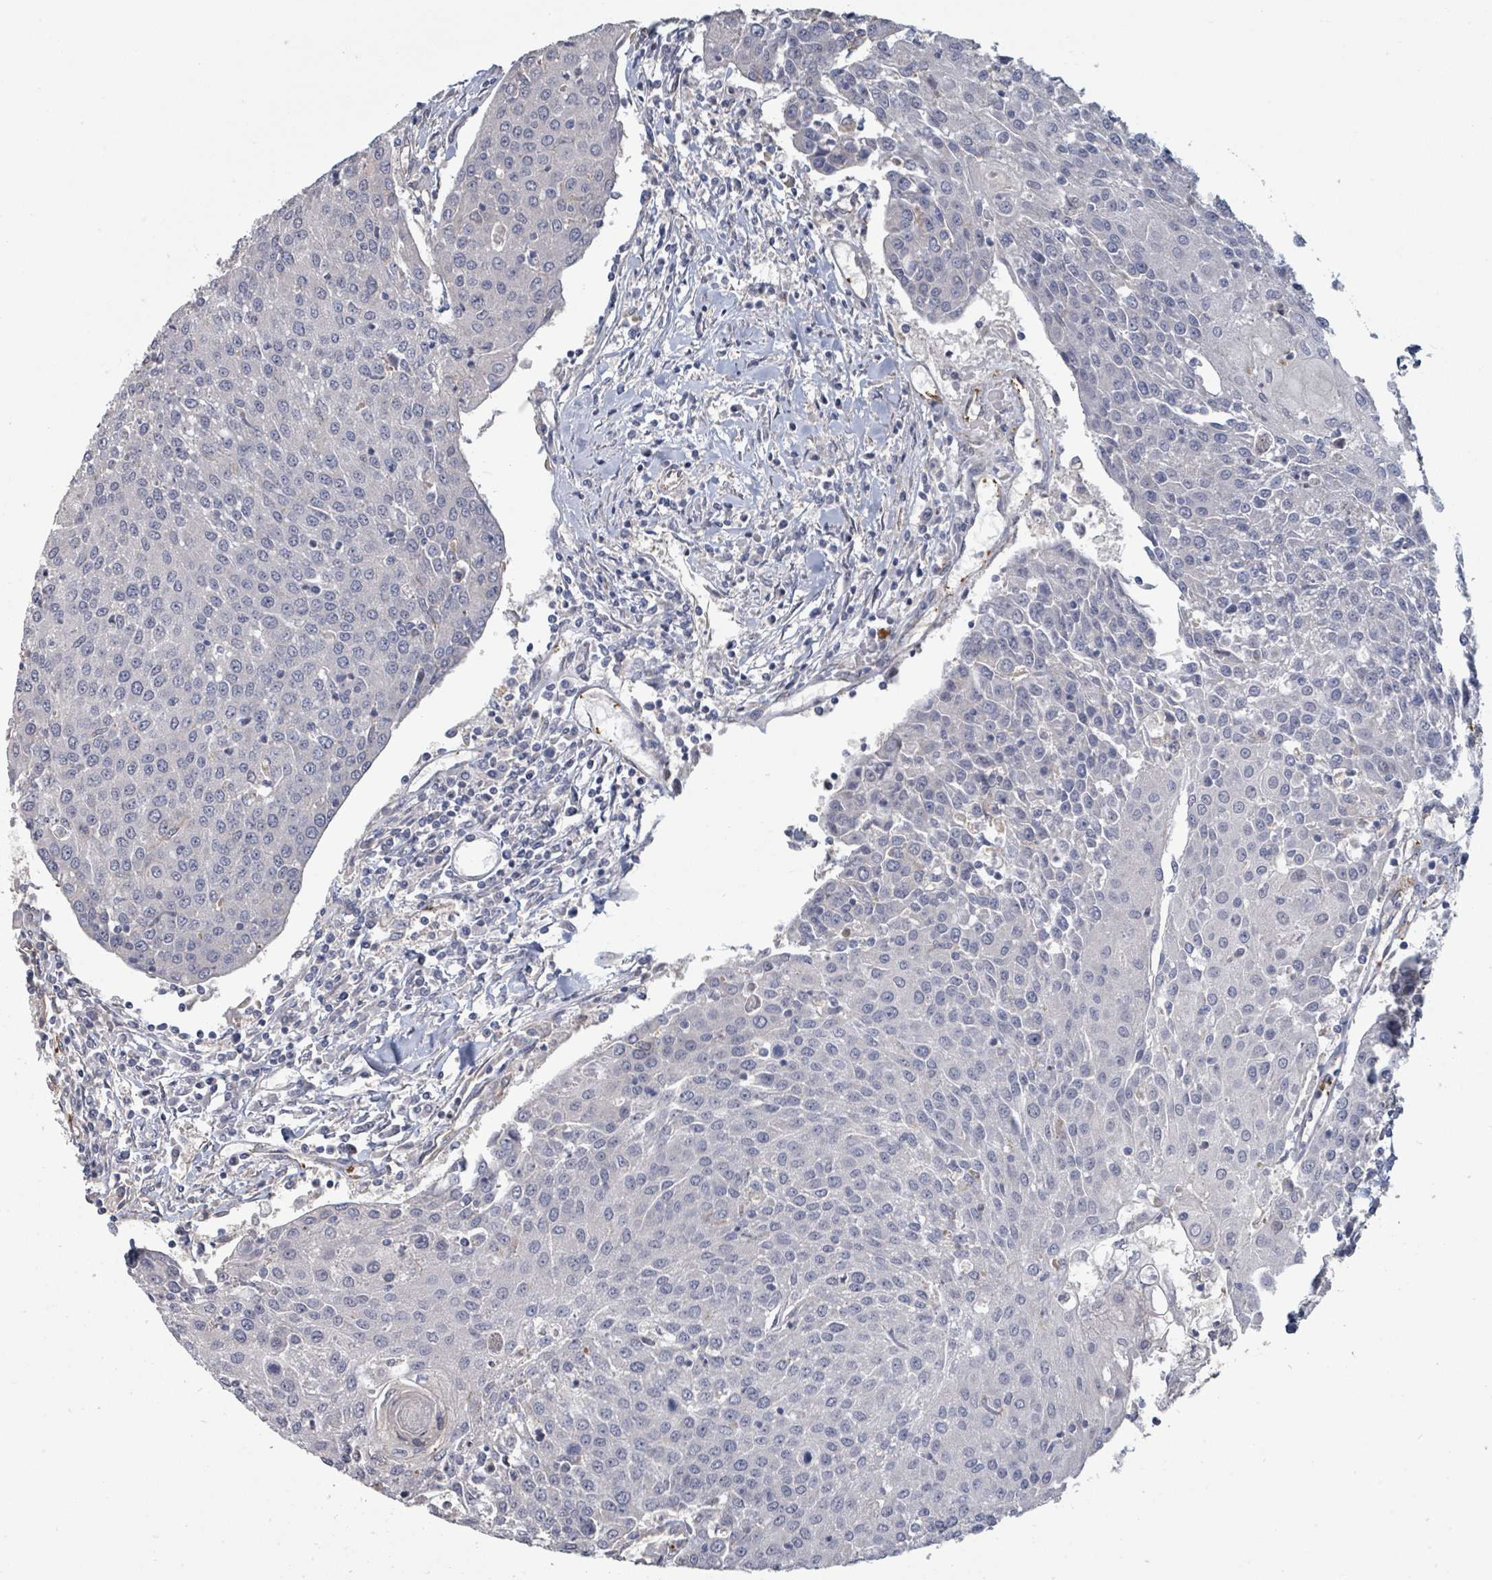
{"staining": {"intensity": "negative", "quantity": "none", "location": "none"}, "tissue": "urothelial cancer", "cell_type": "Tumor cells", "image_type": "cancer", "snomed": [{"axis": "morphology", "description": "Urothelial carcinoma, High grade"}, {"axis": "topography", "description": "Urinary bladder"}], "caption": "This is an immunohistochemistry photomicrograph of urothelial carcinoma (high-grade). There is no staining in tumor cells.", "gene": "PLAUR", "patient": {"sex": "female", "age": 85}}